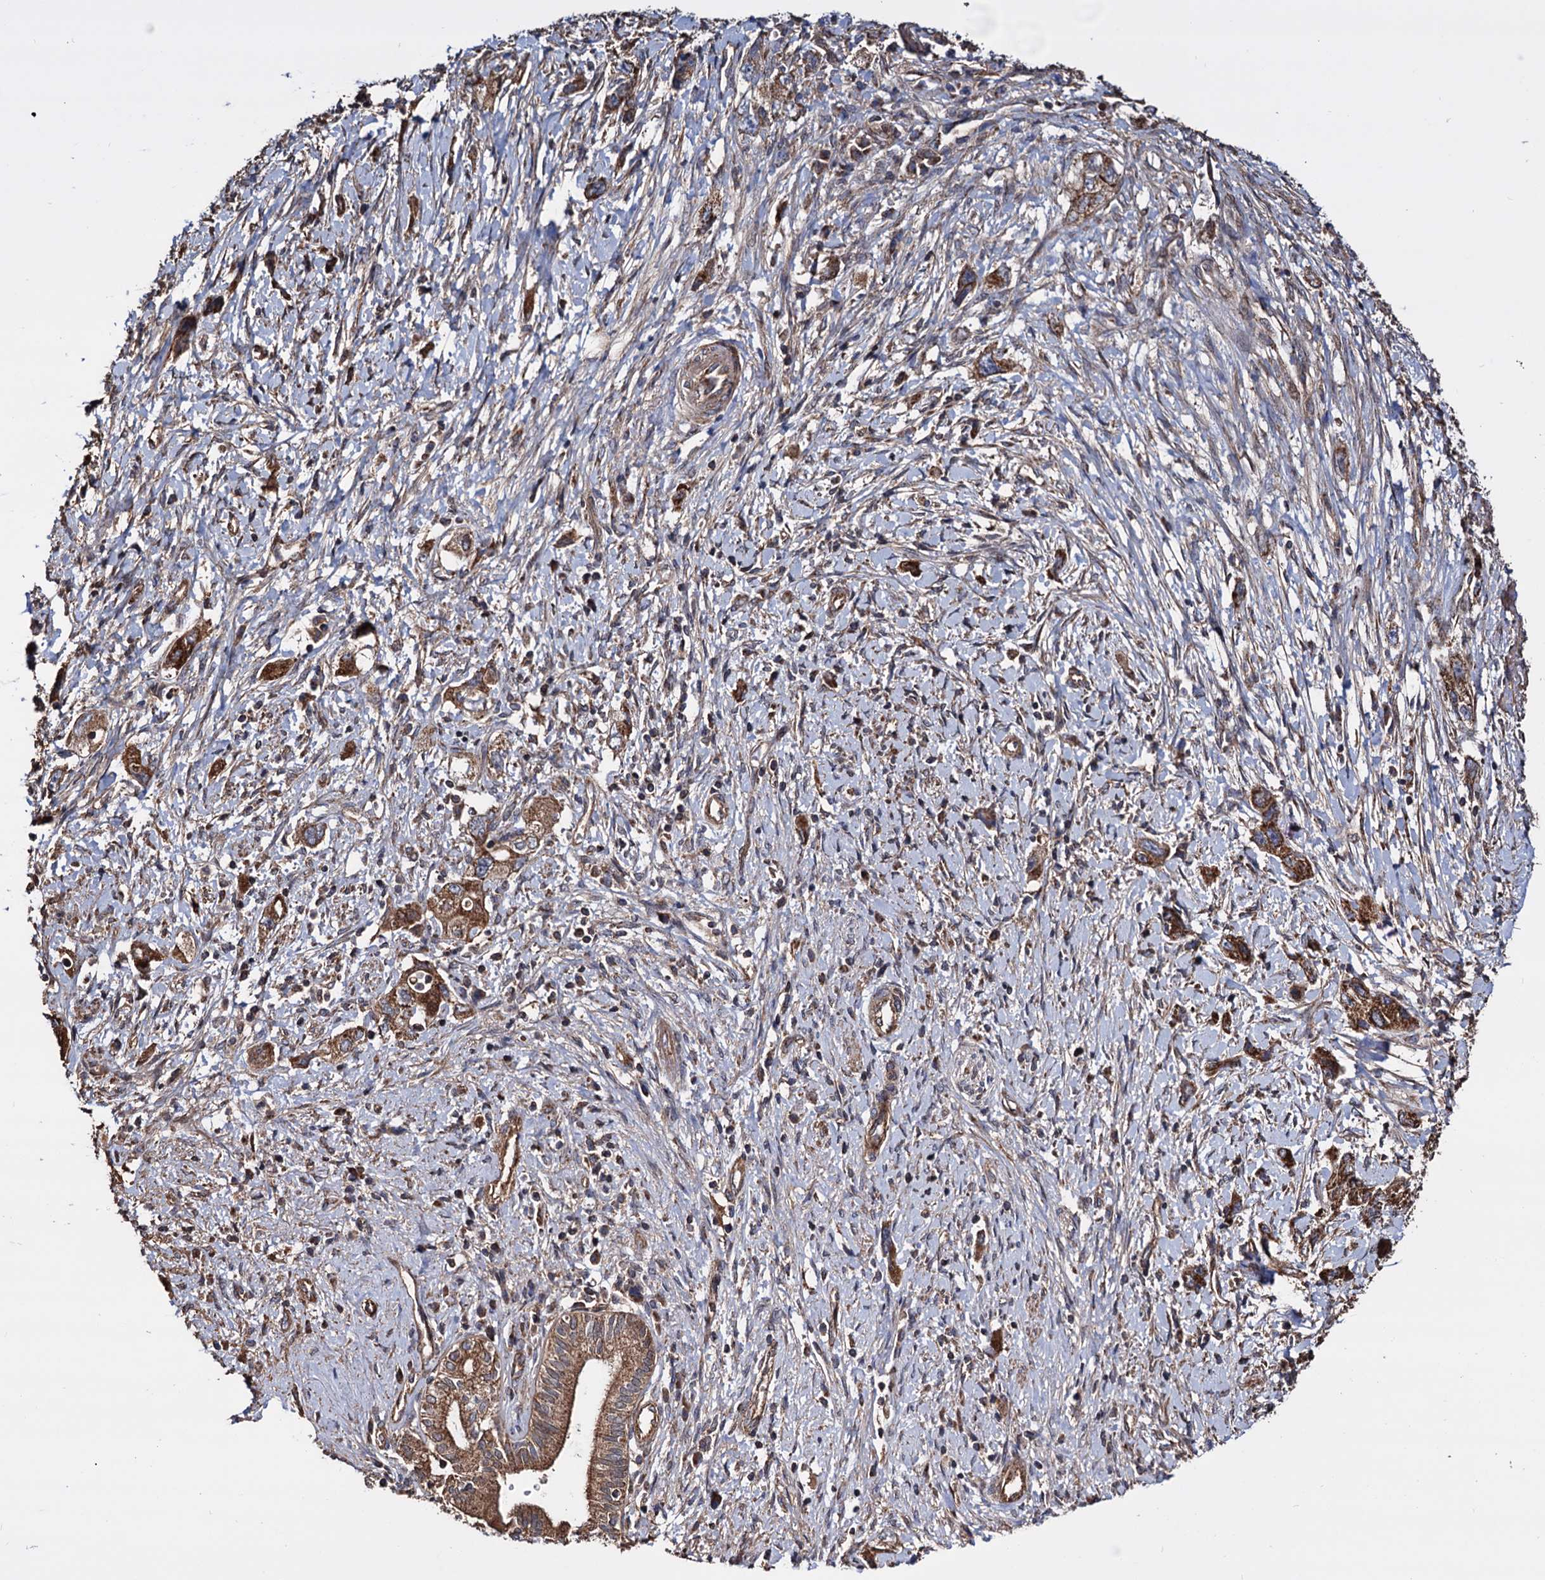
{"staining": {"intensity": "moderate", "quantity": ">75%", "location": "cytoplasmic/membranous"}, "tissue": "pancreatic cancer", "cell_type": "Tumor cells", "image_type": "cancer", "snomed": [{"axis": "morphology", "description": "Adenocarcinoma, NOS"}, {"axis": "topography", "description": "Pancreas"}], "caption": "Protein expression analysis of human adenocarcinoma (pancreatic) reveals moderate cytoplasmic/membranous expression in about >75% of tumor cells.", "gene": "MRPL42", "patient": {"sex": "female", "age": 73}}